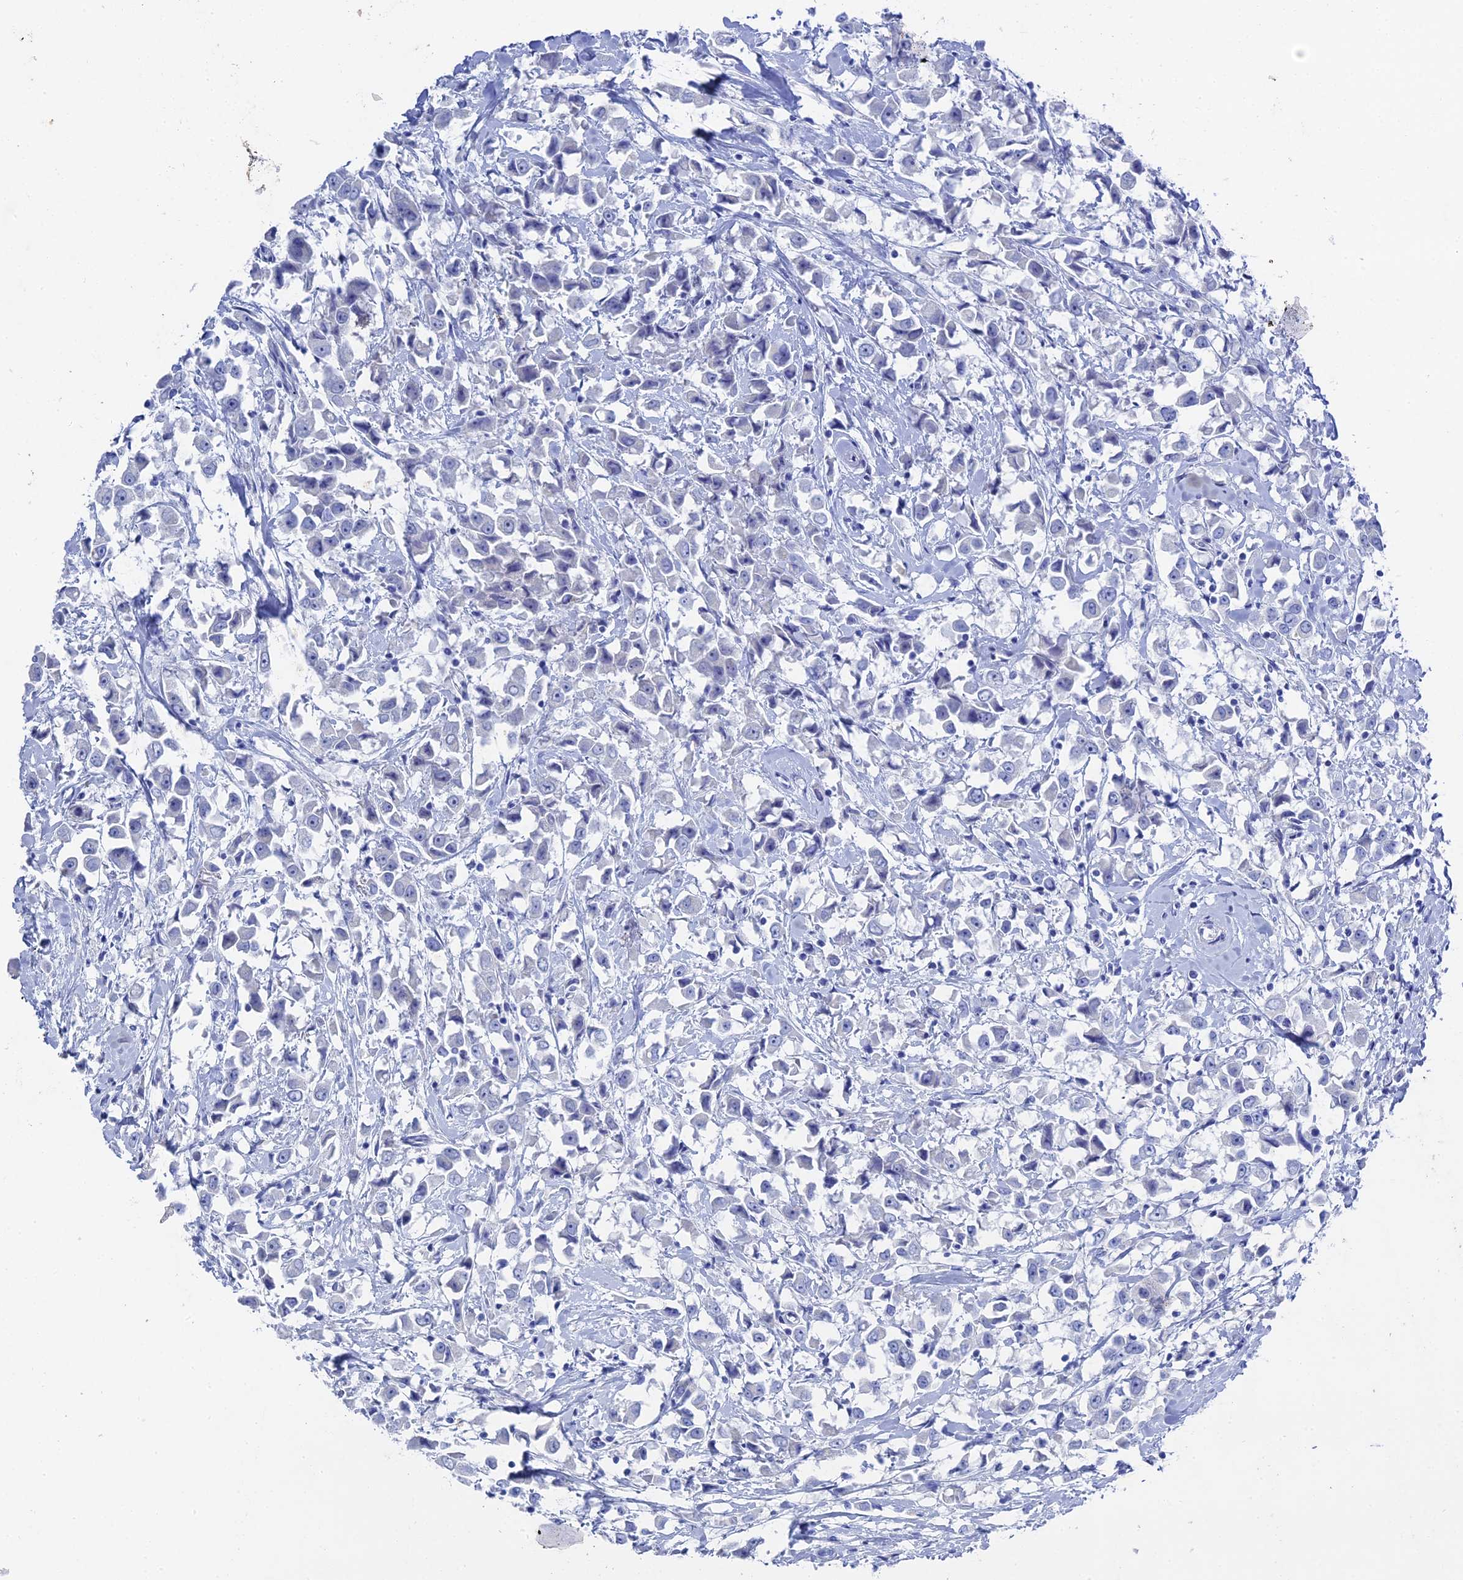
{"staining": {"intensity": "negative", "quantity": "none", "location": "none"}, "tissue": "breast cancer", "cell_type": "Tumor cells", "image_type": "cancer", "snomed": [{"axis": "morphology", "description": "Duct carcinoma"}, {"axis": "topography", "description": "Breast"}], "caption": "IHC of human breast cancer (infiltrating ductal carcinoma) demonstrates no positivity in tumor cells.", "gene": "UNC119", "patient": {"sex": "female", "age": 61}}